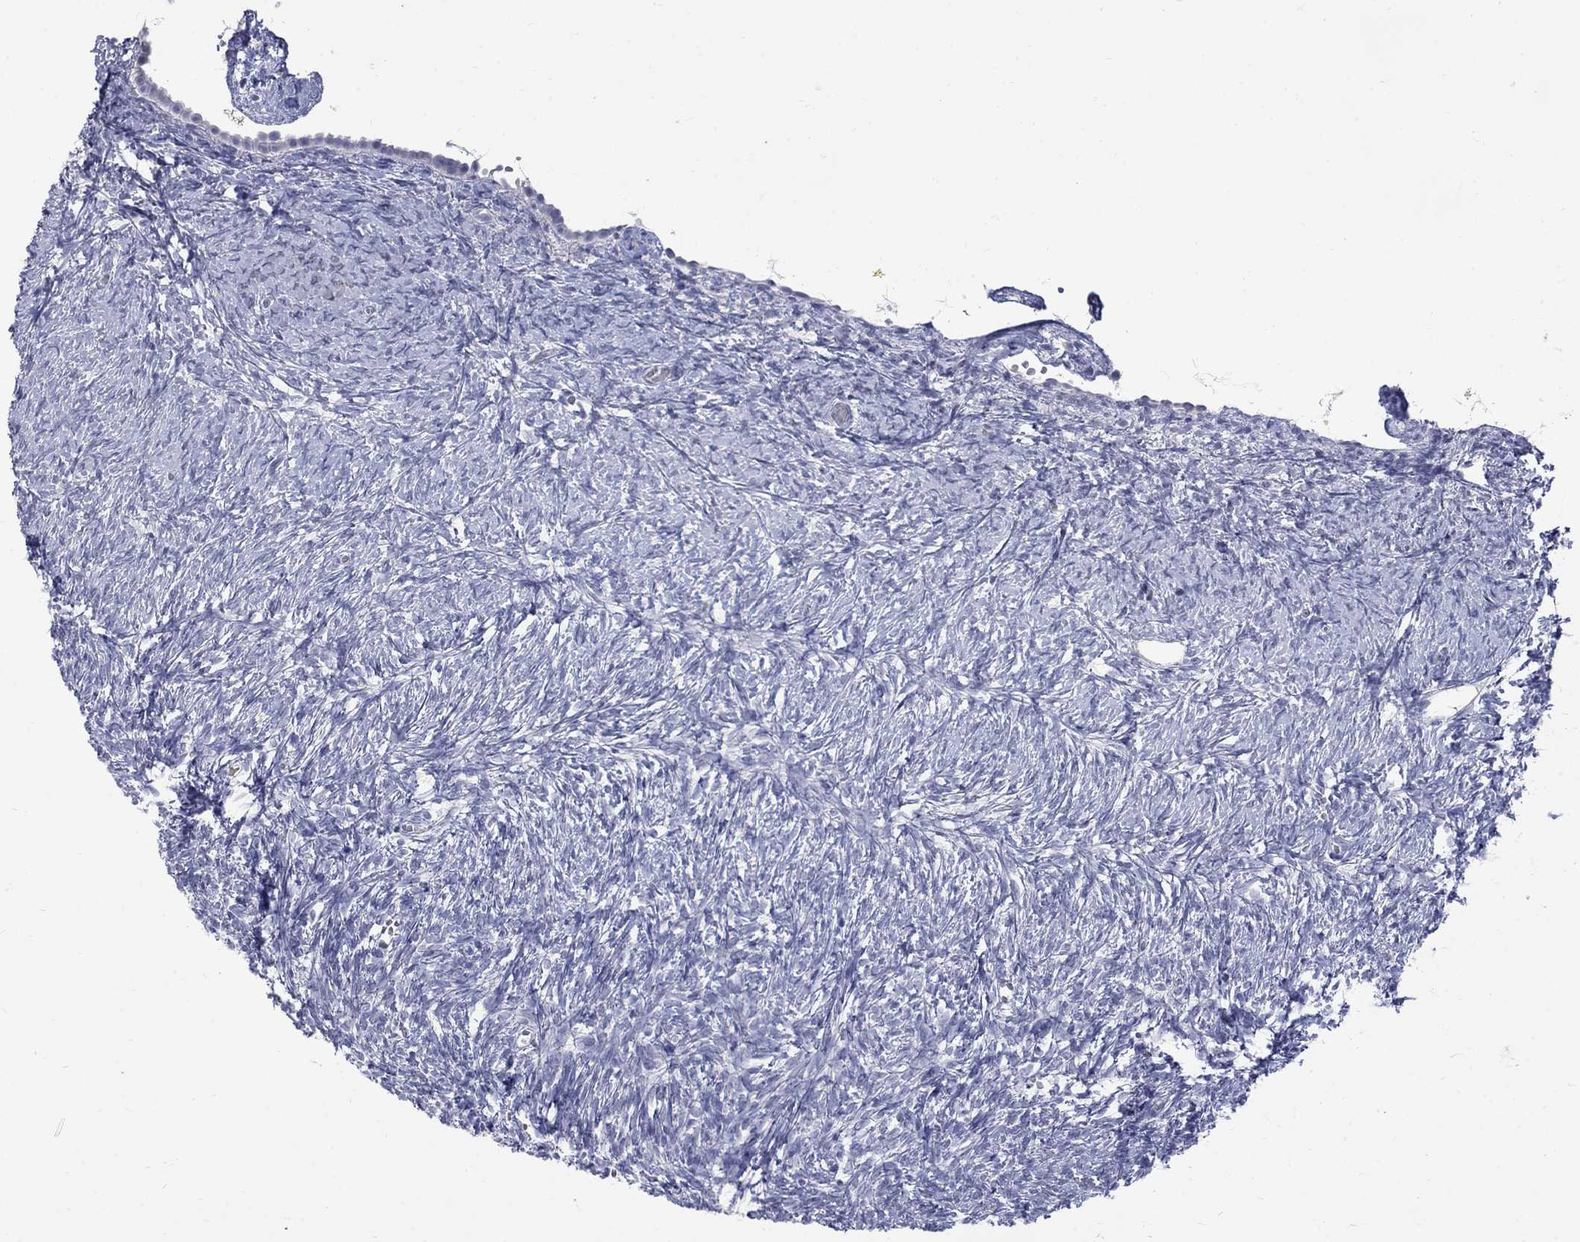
{"staining": {"intensity": "negative", "quantity": "none", "location": "none"}, "tissue": "ovary", "cell_type": "Follicle cells", "image_type": "normal", "snomed": [{"axis": "morphology", "description": "Normal tissue, NOS"}, {"axis": "topography", "description": "Ovary"}], "caption": "Immunohistochemistry of unremarkable ovary displays no positivity in follicle cells. The staining was performed using DAB (3,3'-diaminobenzidine) to visualize the protein expression in brown, while the nuclei were stained in blue with hematoxylin (Magnification: 20x).", "gene": "CTNND2", "patient": {"sex": "female", "age": 43}}